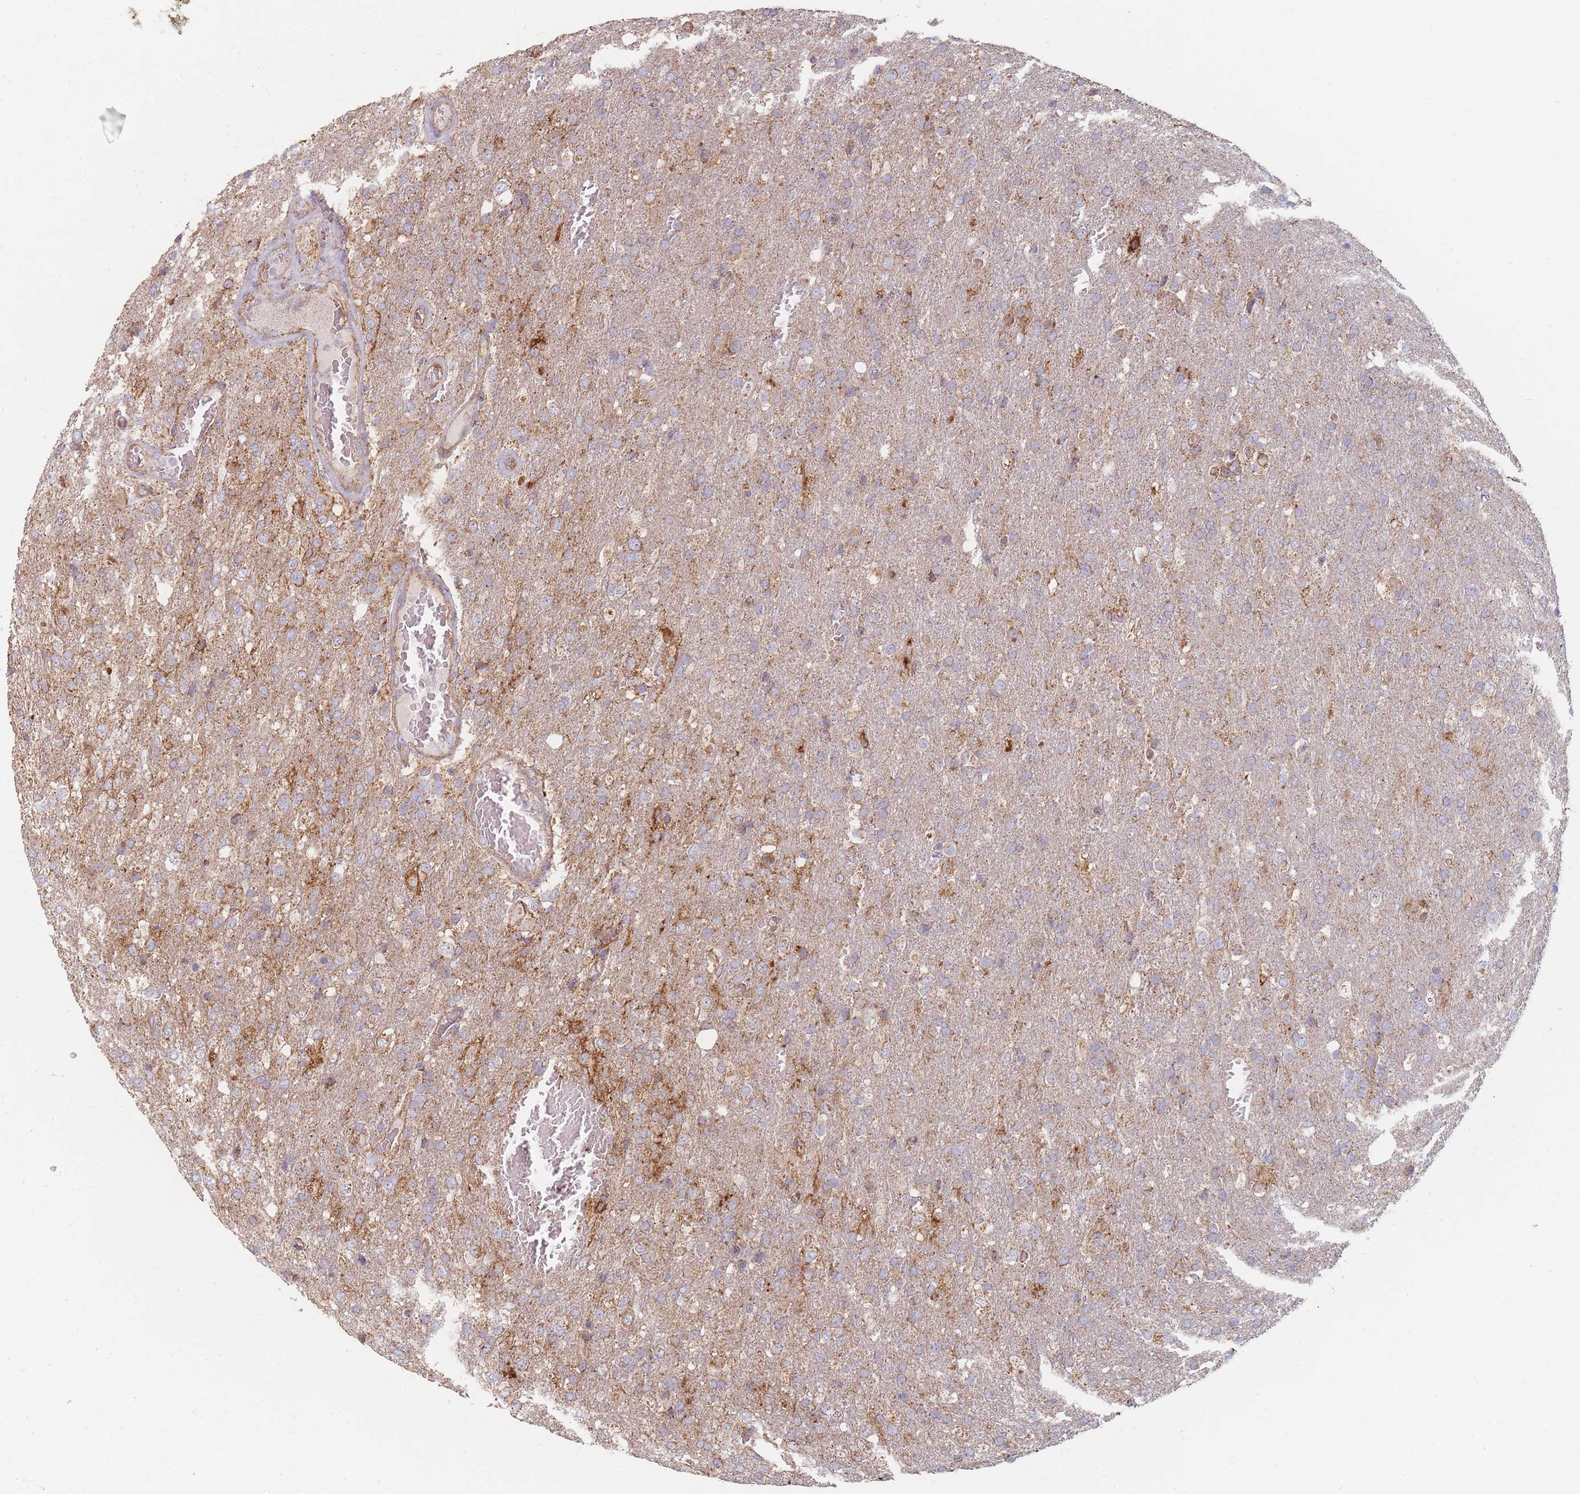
{"staining": {"intensity": "moderate", "quantity": "25%-75%", "location": "cytoplasmic/membranous"}, "tissue": "glioma", "cell_type": "Tumor cells", "image_type": "cancer", "snomed": [{"axis": "morphology", "description": "Glioma, malignant, High grade"}, {"axis": "topography", "description": "Brain"}], "caption": "Brown immunohistochemical staining in malignant glioma (high-grade) displays moderate cytoplasmic/membranous staining in approximately 25%-75% of tumor cells. (Stains: DAB (3,3'-diaminobenzidine) in brown, nuclei in blue, Microscopy: brightfield microscopy at high magnification).", "gene": "ESRP2", "patient": {"sex": "female", "age": 74}}